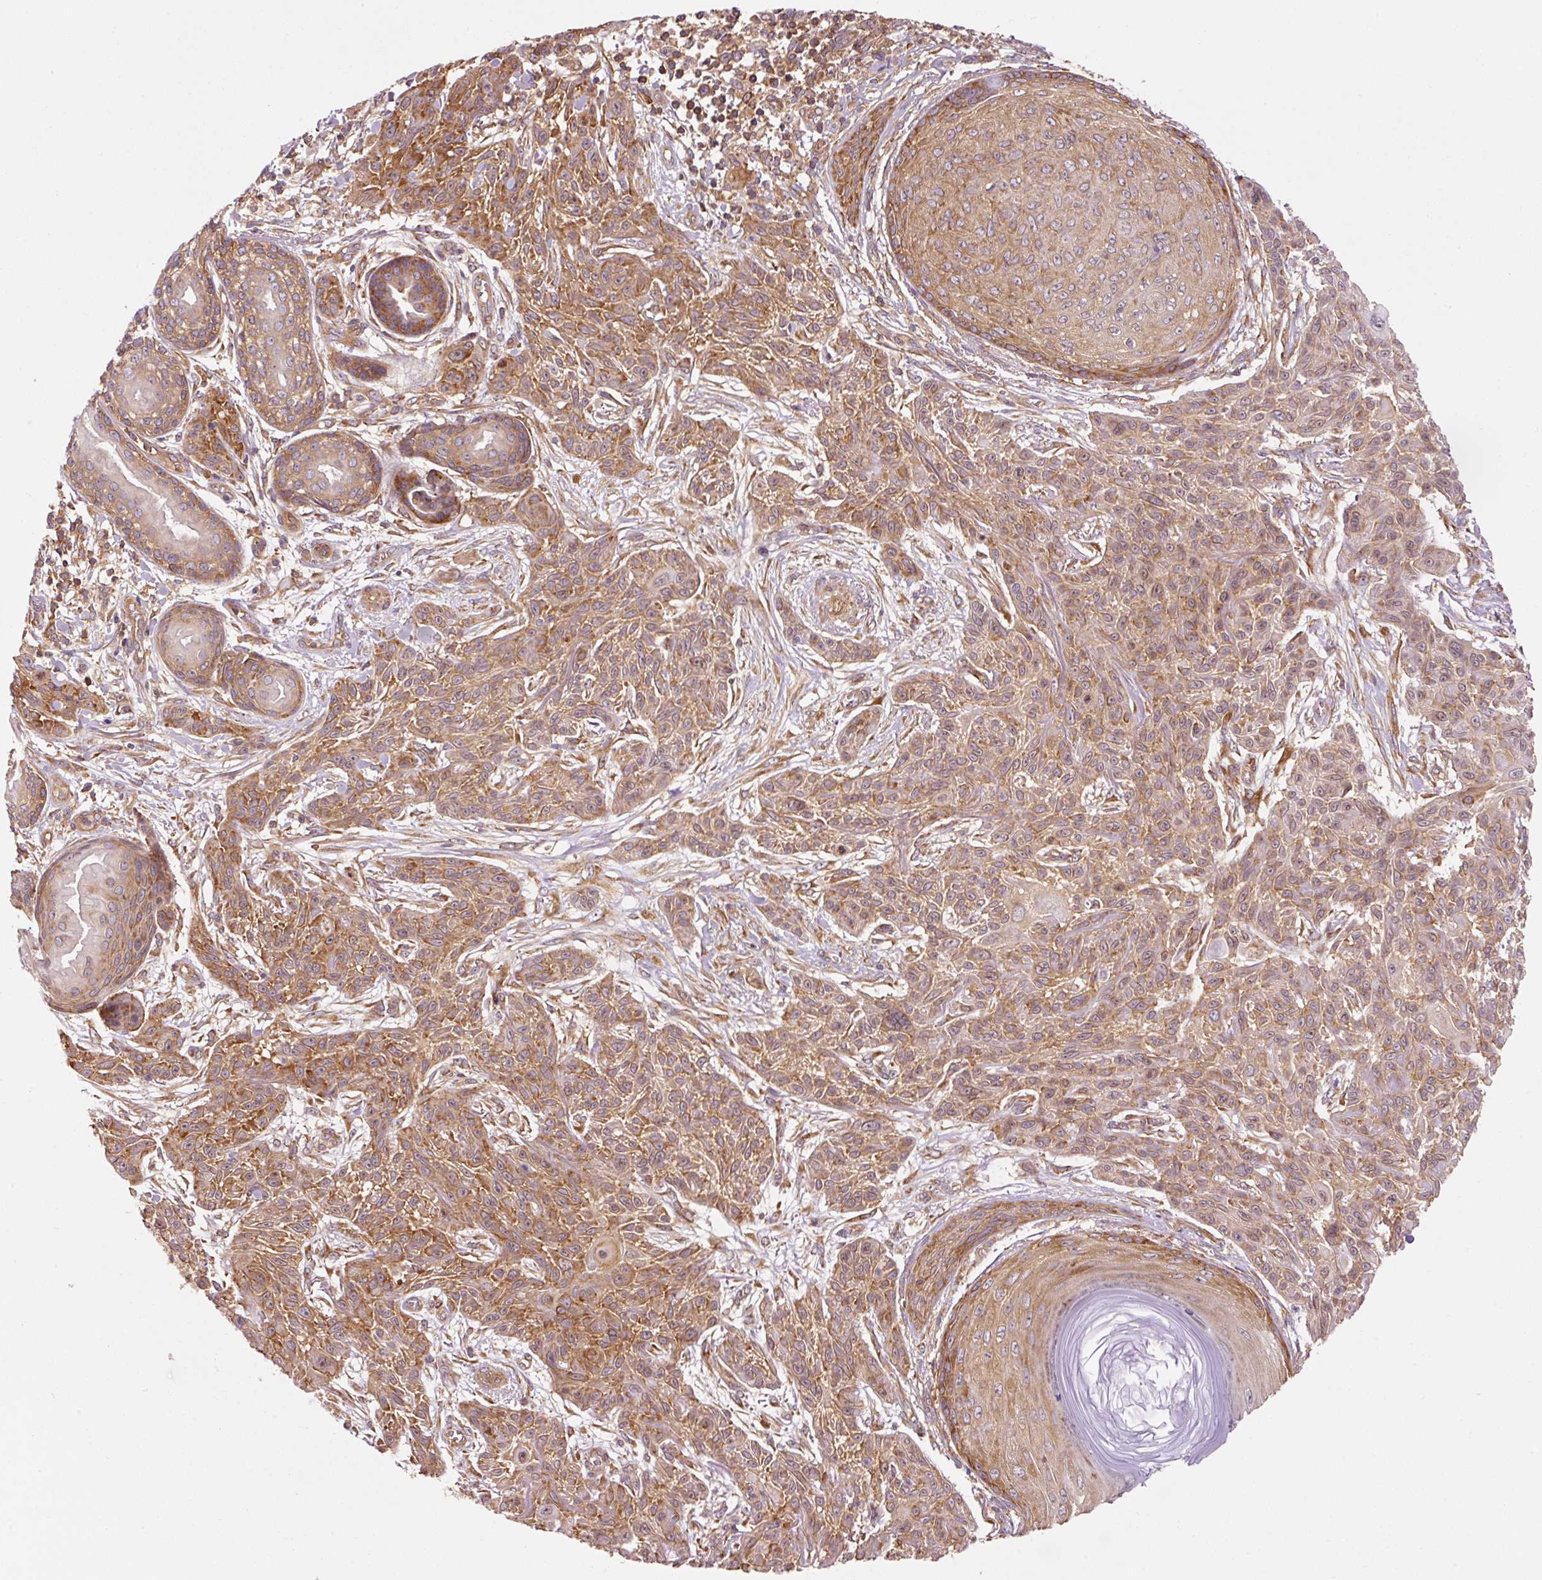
{"staining": {"intensity": "moderate", "quantity": ">75%", "location": "cytoplasmic/membranous"}, "tissue": "skin cancer", "cell_type": "Tumor cells", "image_type": "cancer", "snomed": [{"axis": "morphology", "description": "Squamous cell carcinoma, NOS"}, {"axis": "topography", "description": "Skin"}], "caption": "A brown stain highlights moderate cytoplasmic/membranous staining of a protein in human skin cancer (squamous cell carcinoma) tumor cells. Using DAB (3,3'-diaminobenzidine) (brown) and hematoxylin (blue) stains, captured at high magnification using brightfield microscopy.", "gene": "PDAP1", "patient": {"sex": "male", "age": 86}}